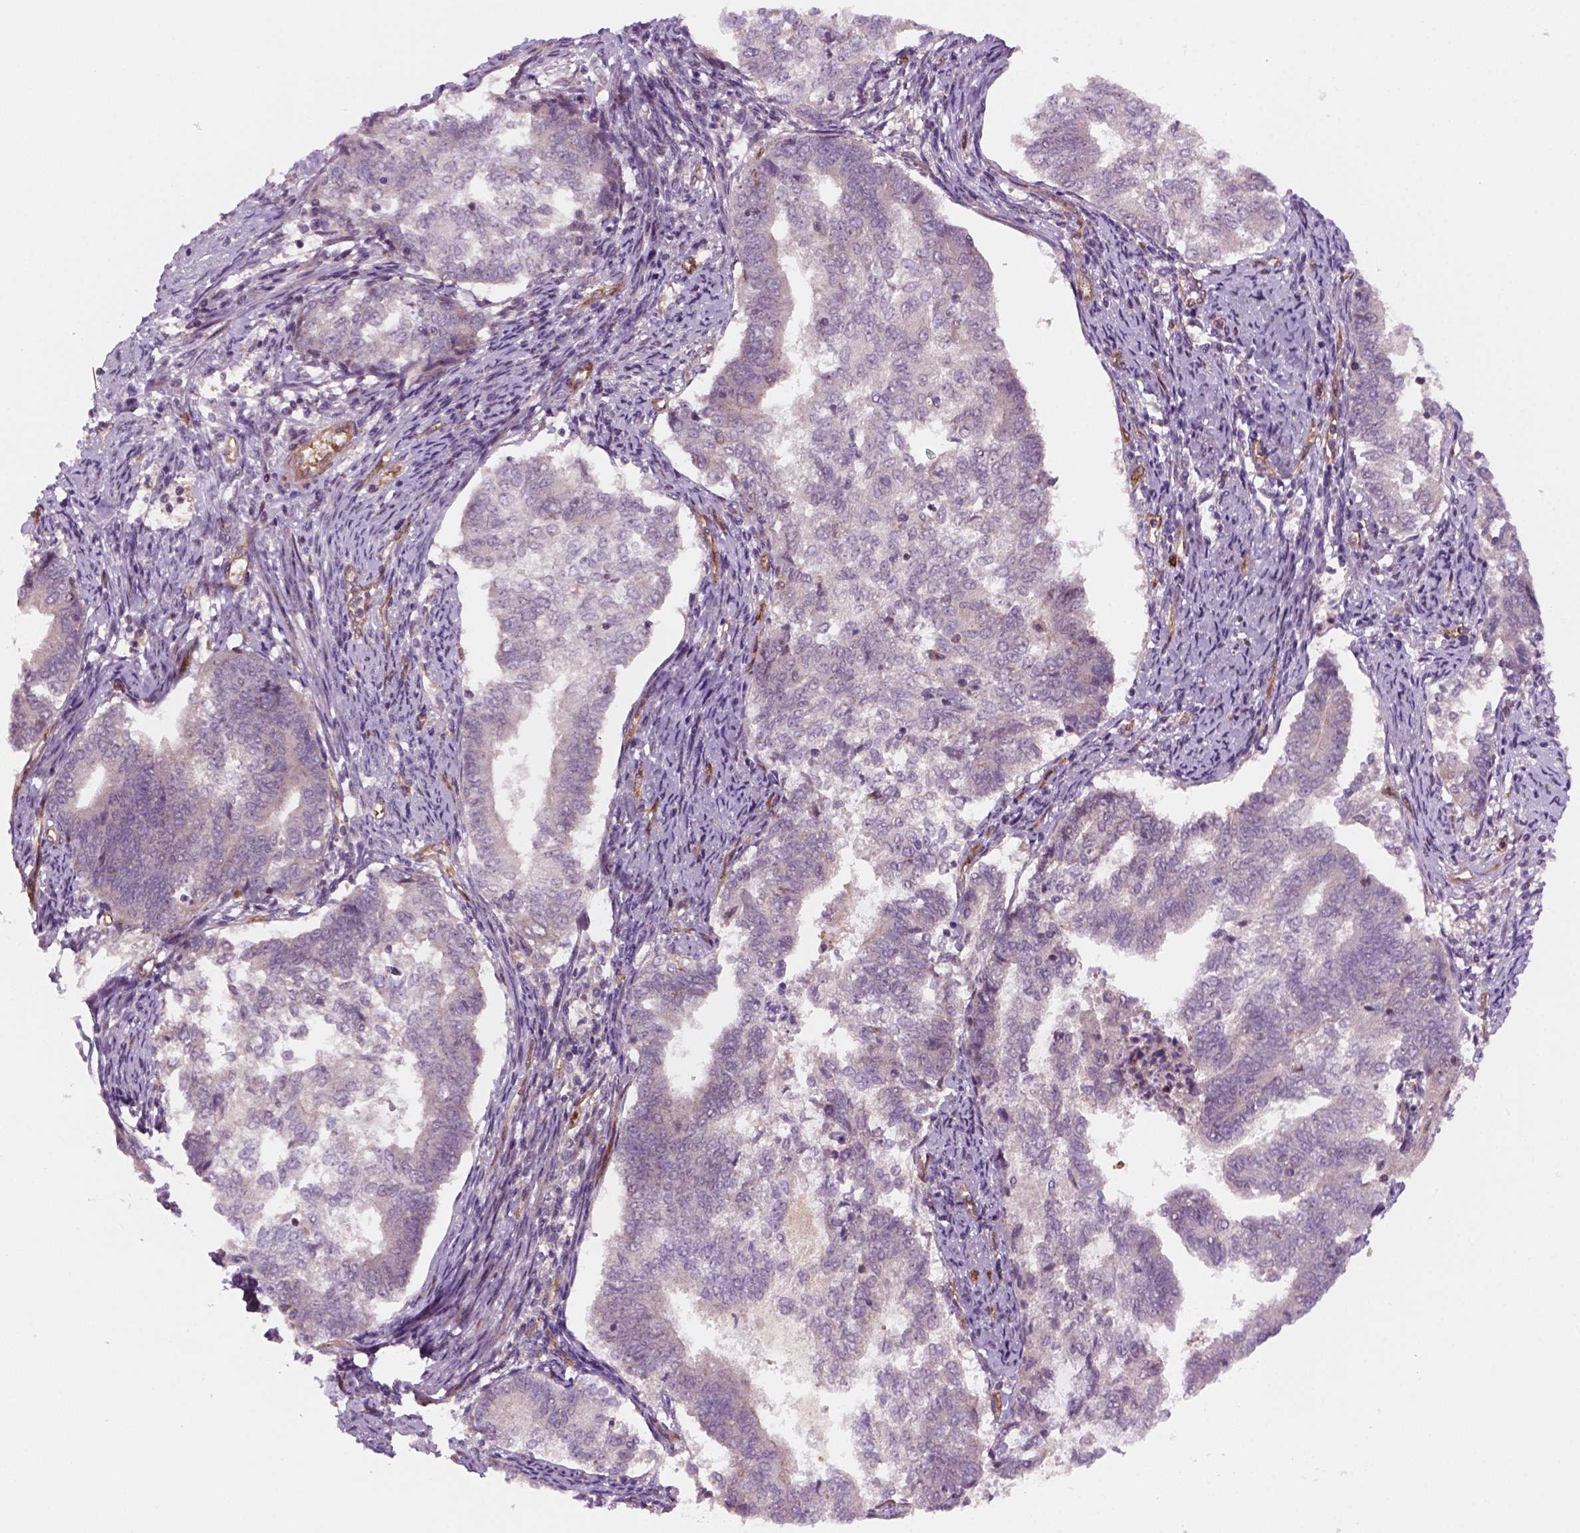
{"staining": {"intensity": "negative", "quantity": "none", "location": "none"}, "tissue": "endometrial cancer", "cell_type": "Tumor cells", "image_type": "cancer", "snomed": [{"axis": "morphology", "description": "Adenocarcinoma, NOS"}, {"axis": "topography", "description": "Endometrium"}], "caption": "The photomicrograph displays no staining of tumor cells in adenocarcinoma (endometrial).", "gene": "VSTM5", "patient": {"sex": "female", "age": 65}}